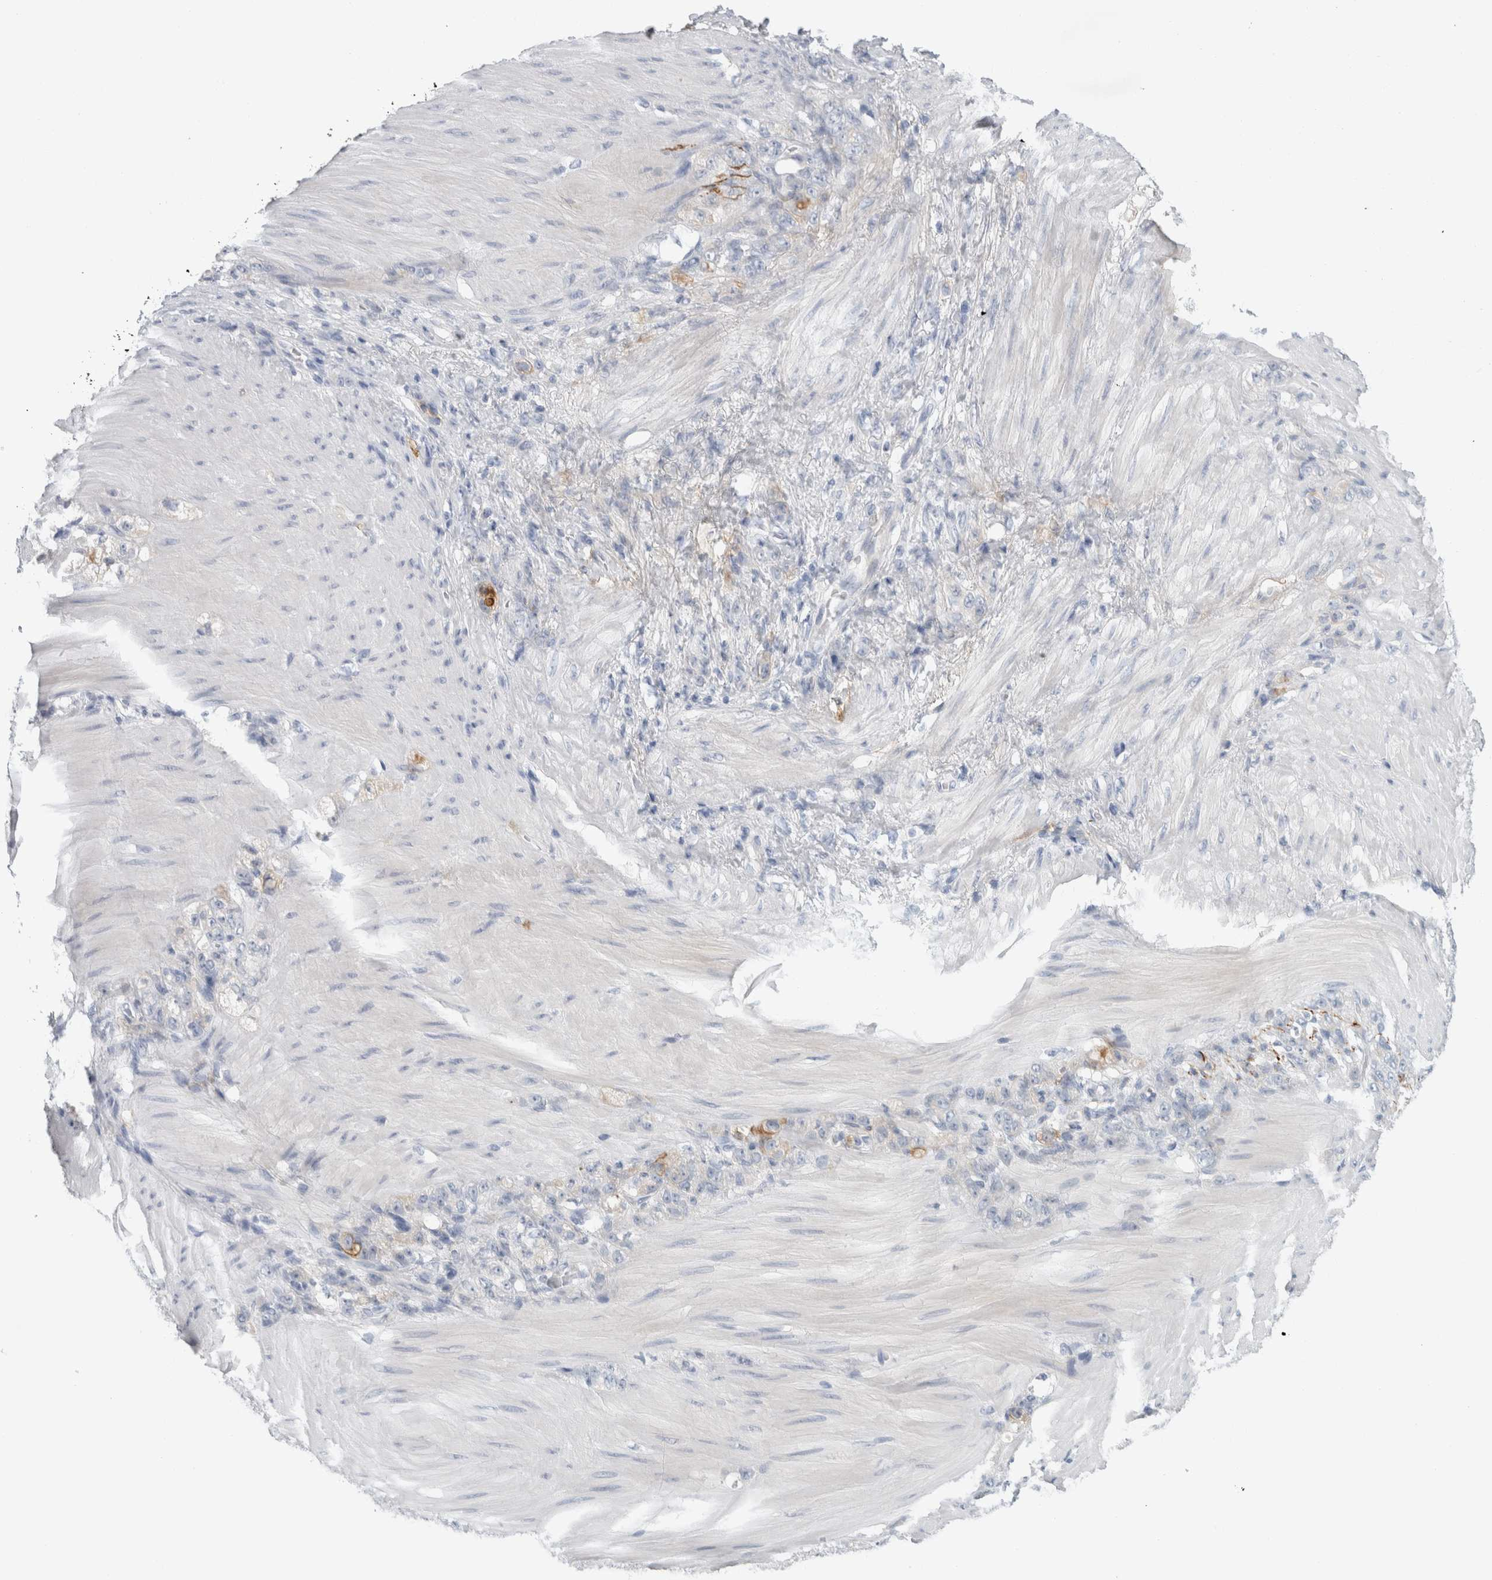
{"staining": {"intensity": "negative", "quantity": "none", "location": "none"}, "tissue": "stomach cancer", "cell_type": "Tumor cells", "image_type": "cancer", "snomed": [{"axis": "morphology", "description": "Normal tissue, NOS"}, {"axis": "morphology", "description": "Adenocarcinoma, NOS"}, {"axis": "topography", "description": "Stomach"}], "caption": "A high-resolution photomicrograph shows immunohistochemistry (IHC) staining of stomach cancer, which shows no significant expression in tumor cells.", "gene": "CD55", "patient": {"sex": "male", "age": 82}}